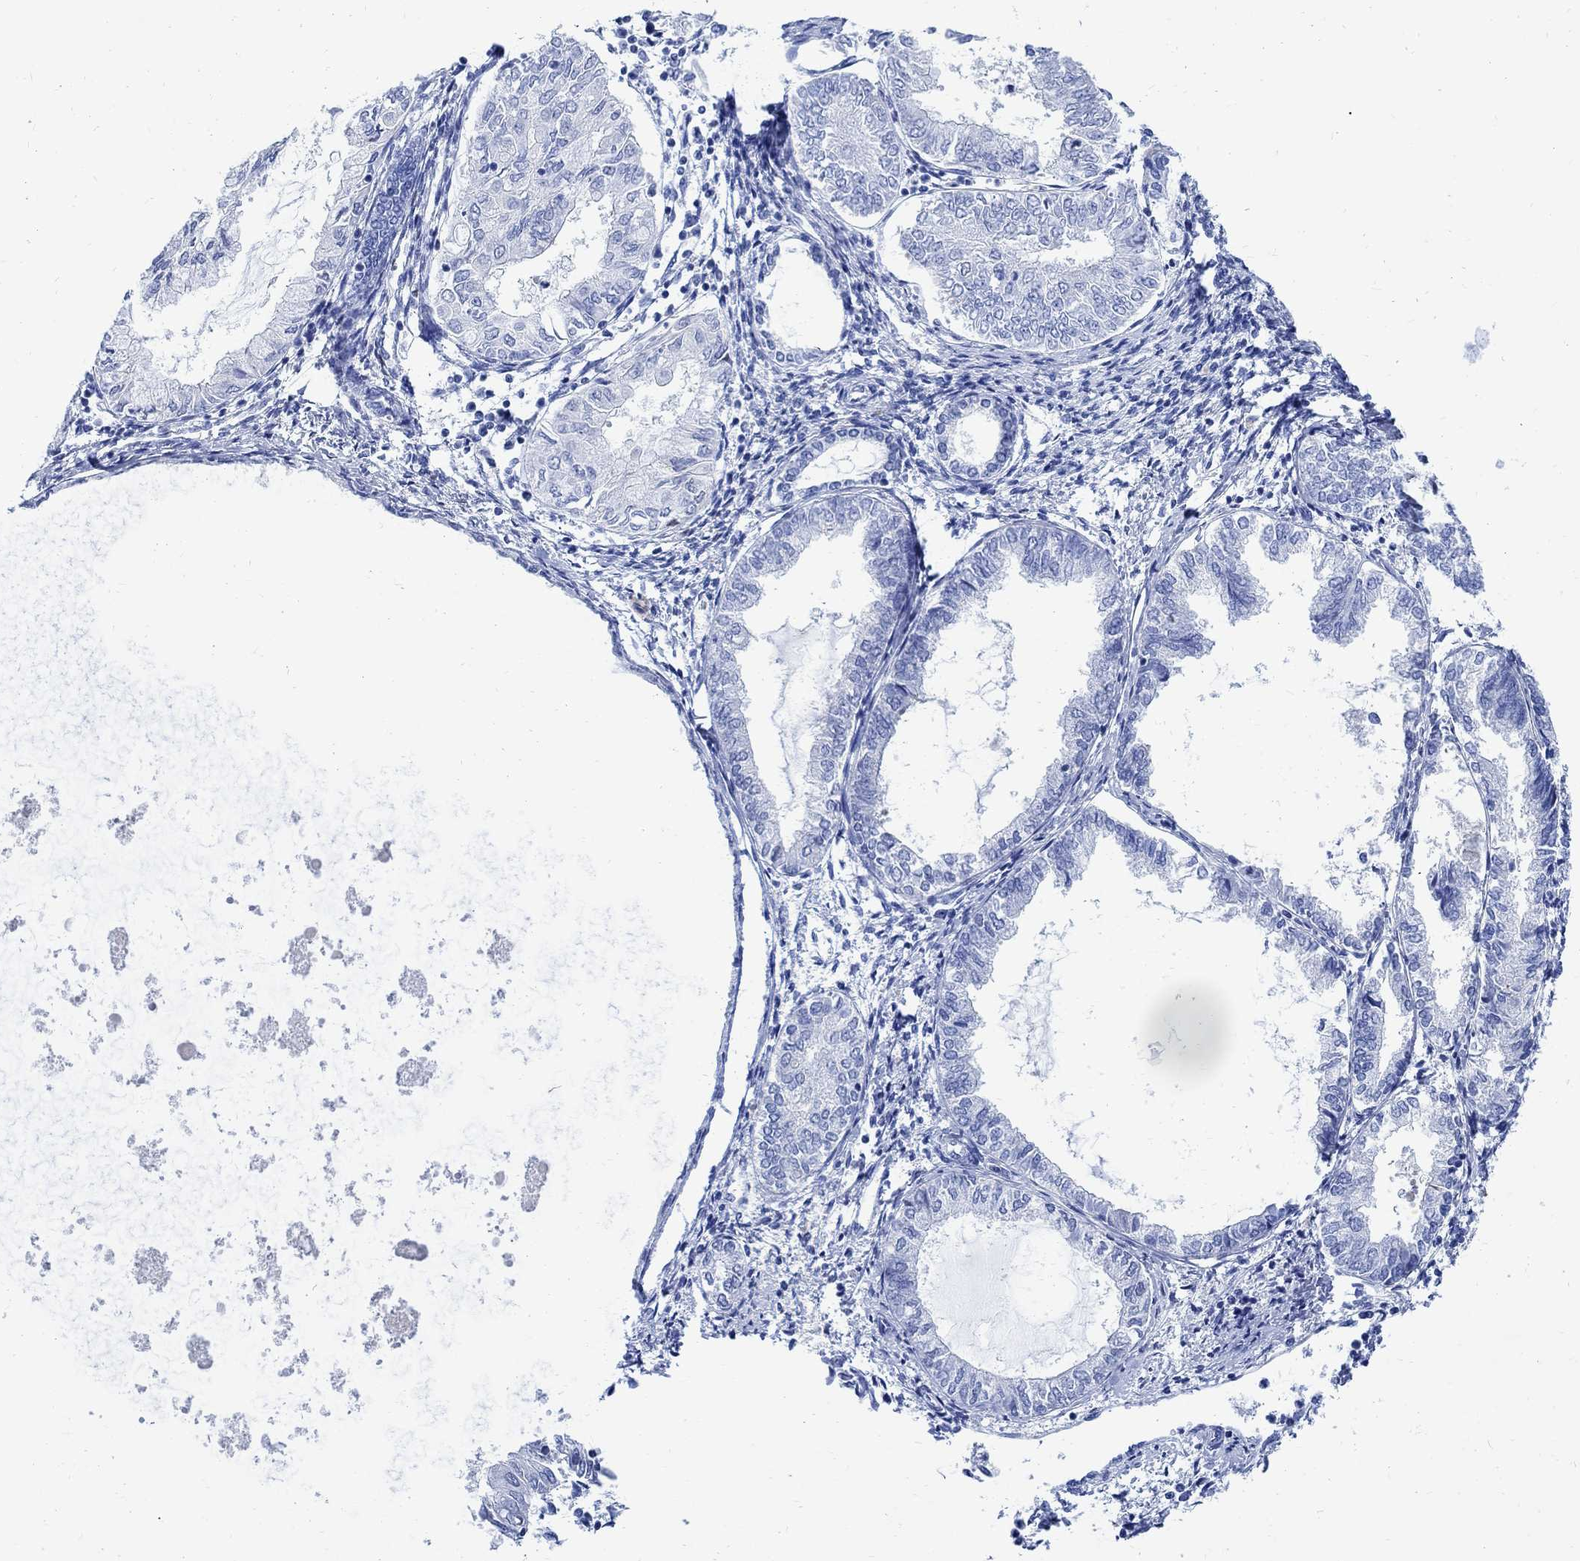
{"staining": {"intensity": "negative", "quantity": "none", "location": "none"}, "tissue": "endometrial cancer", "cell_type": "Tumor cells", "image_type": "cancer", "snomed": [{"axis": "morphology", "description": "Adenocarcinoma, NOS"}, {"axis": "topography", "description": "Endometrium"}], "caption": "Photomicrograph shows no protein expression in tumor cells of endometrial adenocarcinoma tissue.", "gene": "CPLX2", "patient": {"sex": "female", "age": 68}}